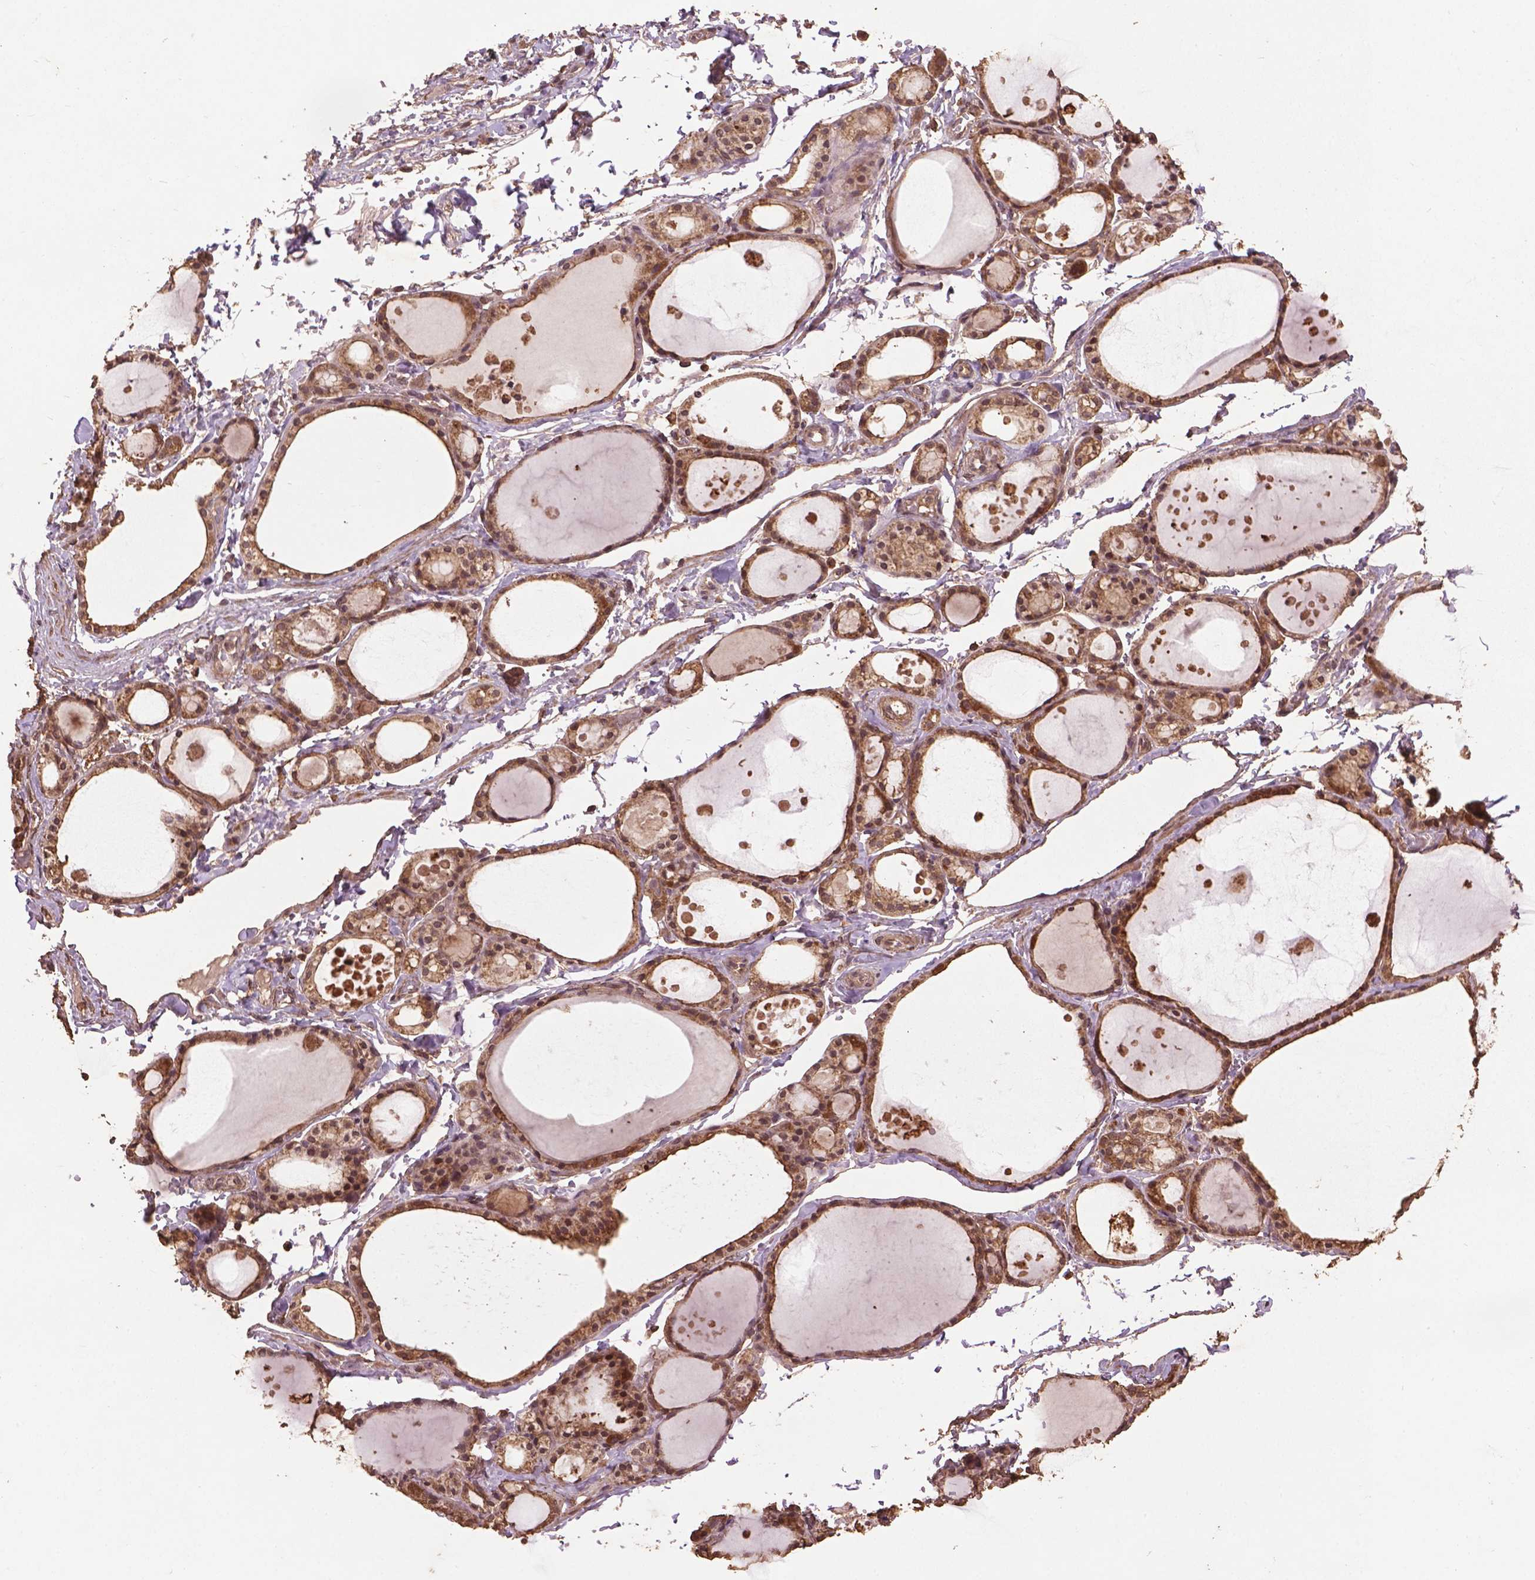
{"staining": {"intensity": "weak", "quantity": ">75%", "location": "cytoplasmic/membranous,nuclear"}, "tissue": "thyroid gland", "cell_type": "Glandular cells", "image_type": "normal", "snomed": [{"axis": "morphology", "description": "Normal tissue, NOS"}, {"axis": "topography", "description": "Thyroid gland"}], "caption": "Immunohistochemical staining of normal thyroid gland demonstrates low levels of weak cytoplasmic/membranous,nuclear staining in about >75% of glandular cells. The protein is stained brown, and the nuclei are stained in blue (DAB IHC with brightfield microscopy, high magnification).", "gene": "BABAM1", "patient": {"sex": "male", "age": 68}}